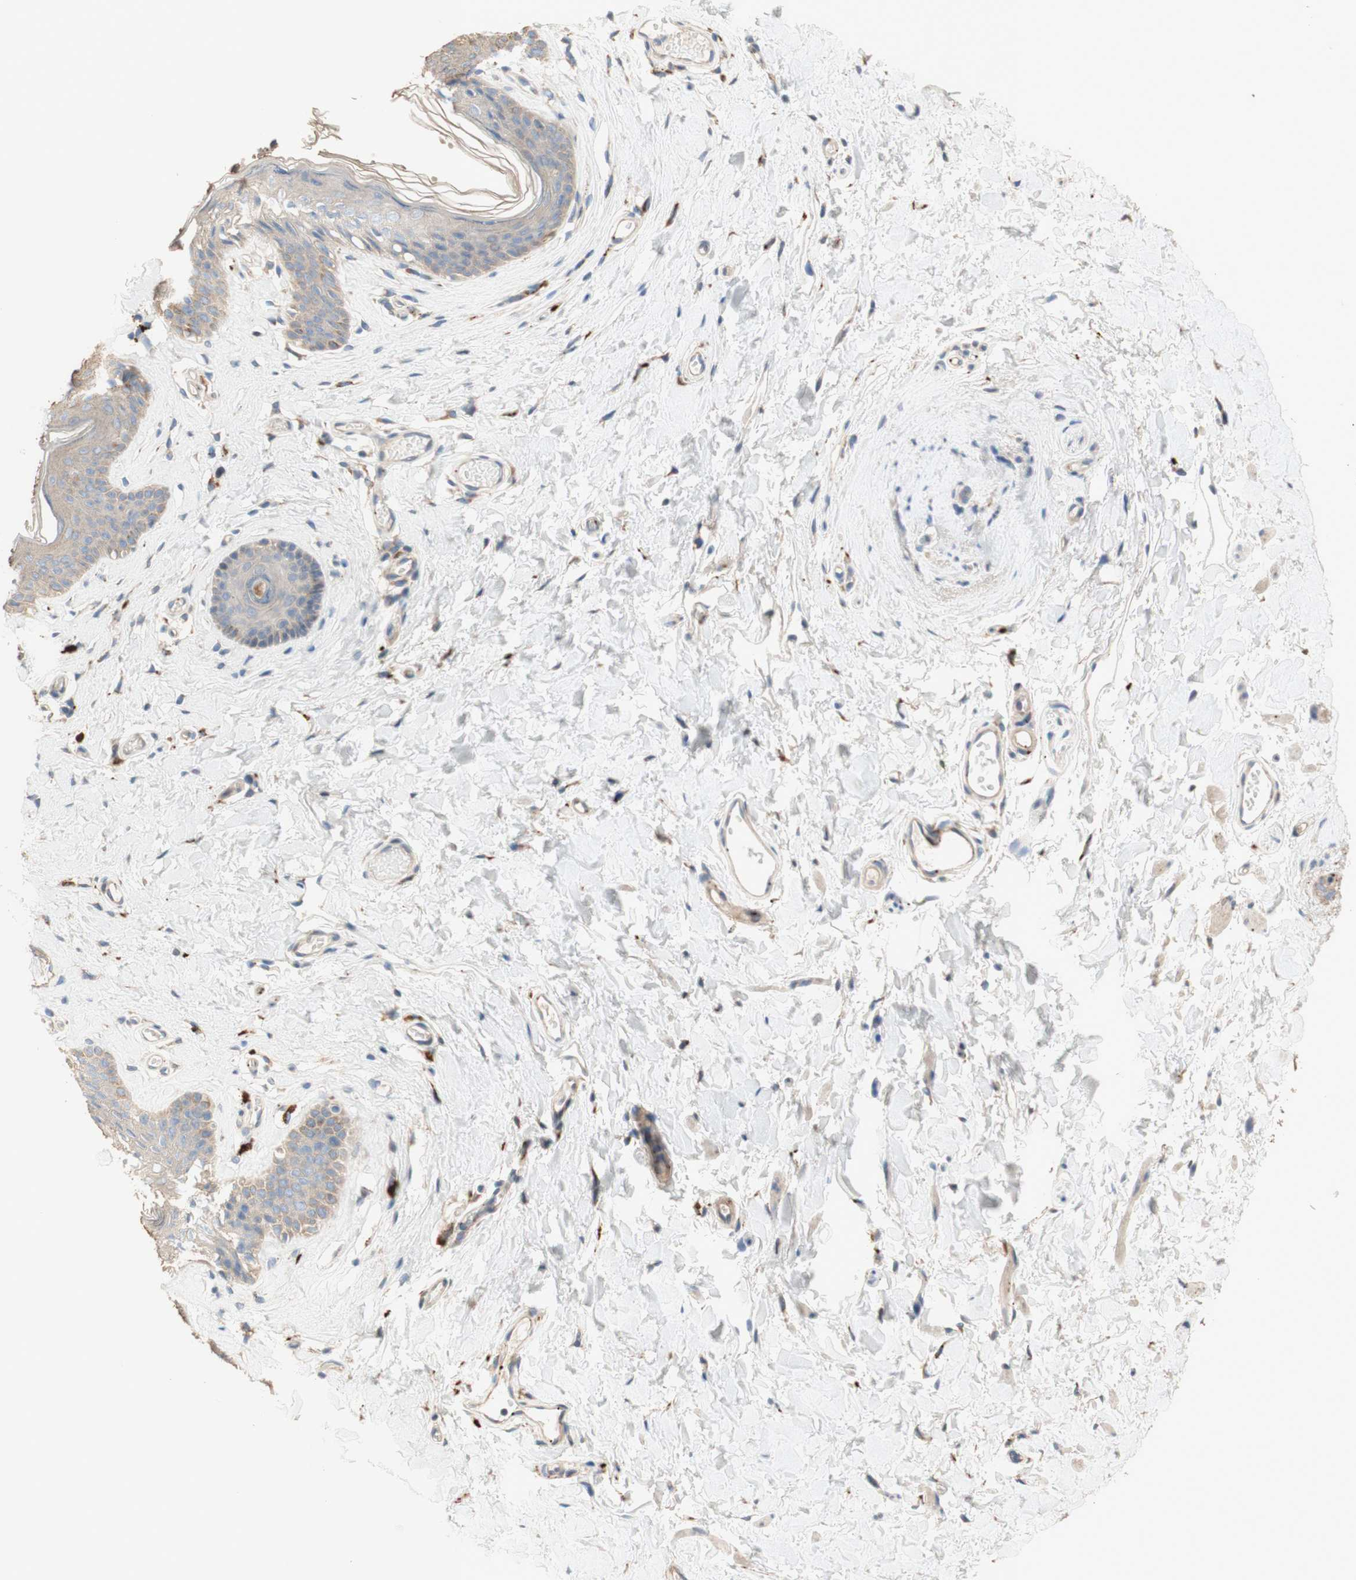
{"staining": {"intensity": "weak", "quantity": ">75%", "location": "cytoplasmic/membranous"}, "tissue": "skin", "cell_type": "Epidermal cells", "image_type": "normal", "snomed": [{"axis": "morphology", "description": "Normal tissue, NOS"}, {"axis": "morphology", "description": "Inflammation, NOS"}, {"axis": "topography", "description": "Vulva"}], "caption": "Protein expression analysis of benign skin demonstrates weak cytoplasmic/membranous expression in approximately >75% of epidermal cells.", "gene": "PTPN21", "patient": {"sex": "female", "age": 84}}